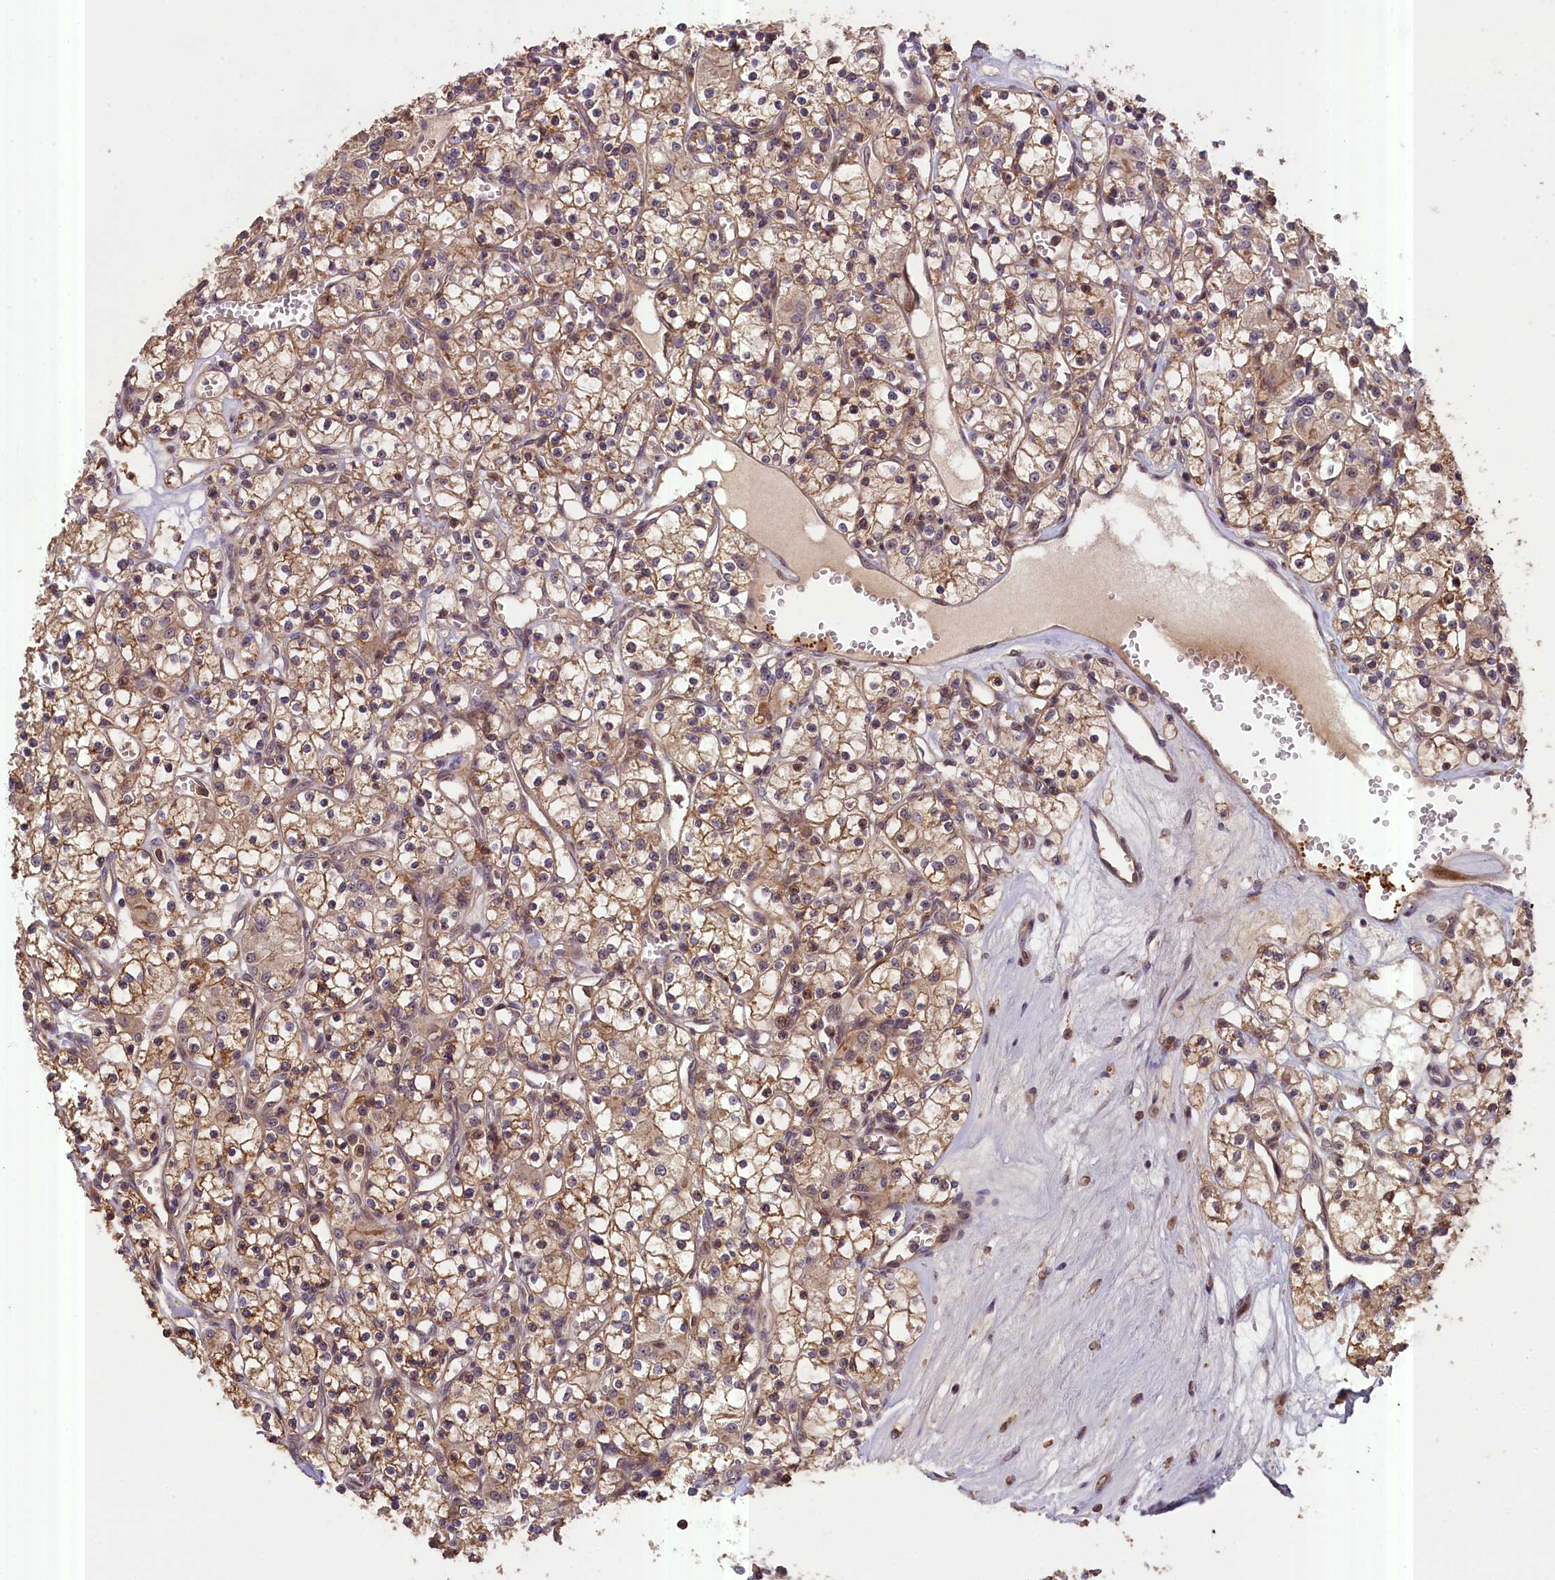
{"staining": {"intensity": "moderate", "quantity": "25%-75%", "location": "cytoplasmic/membranous,nuclear"}, "tissue": "renal cancer", "cell_type": "Tumor cells", "image_type": "cancer", "snomed": [{"axis": "morphology", "description": "Adenocarcinoma, NOS"}, {"axis": "topography", "description": "Kidney"}], "caption": "The immunohistochemical stain labels moderate cytoplasmic/membranous and nuclear staining in tumor cells of renal cancer (adenocarcinoma) tissue. (Stains: DAB (3,3'-diaminobenzidine) in brown, nuclei in blue, Microscopy: brightfield microscopy at high magnification).", "gene": "FUZ", "patient": {"sex": "female", "age": 59}}